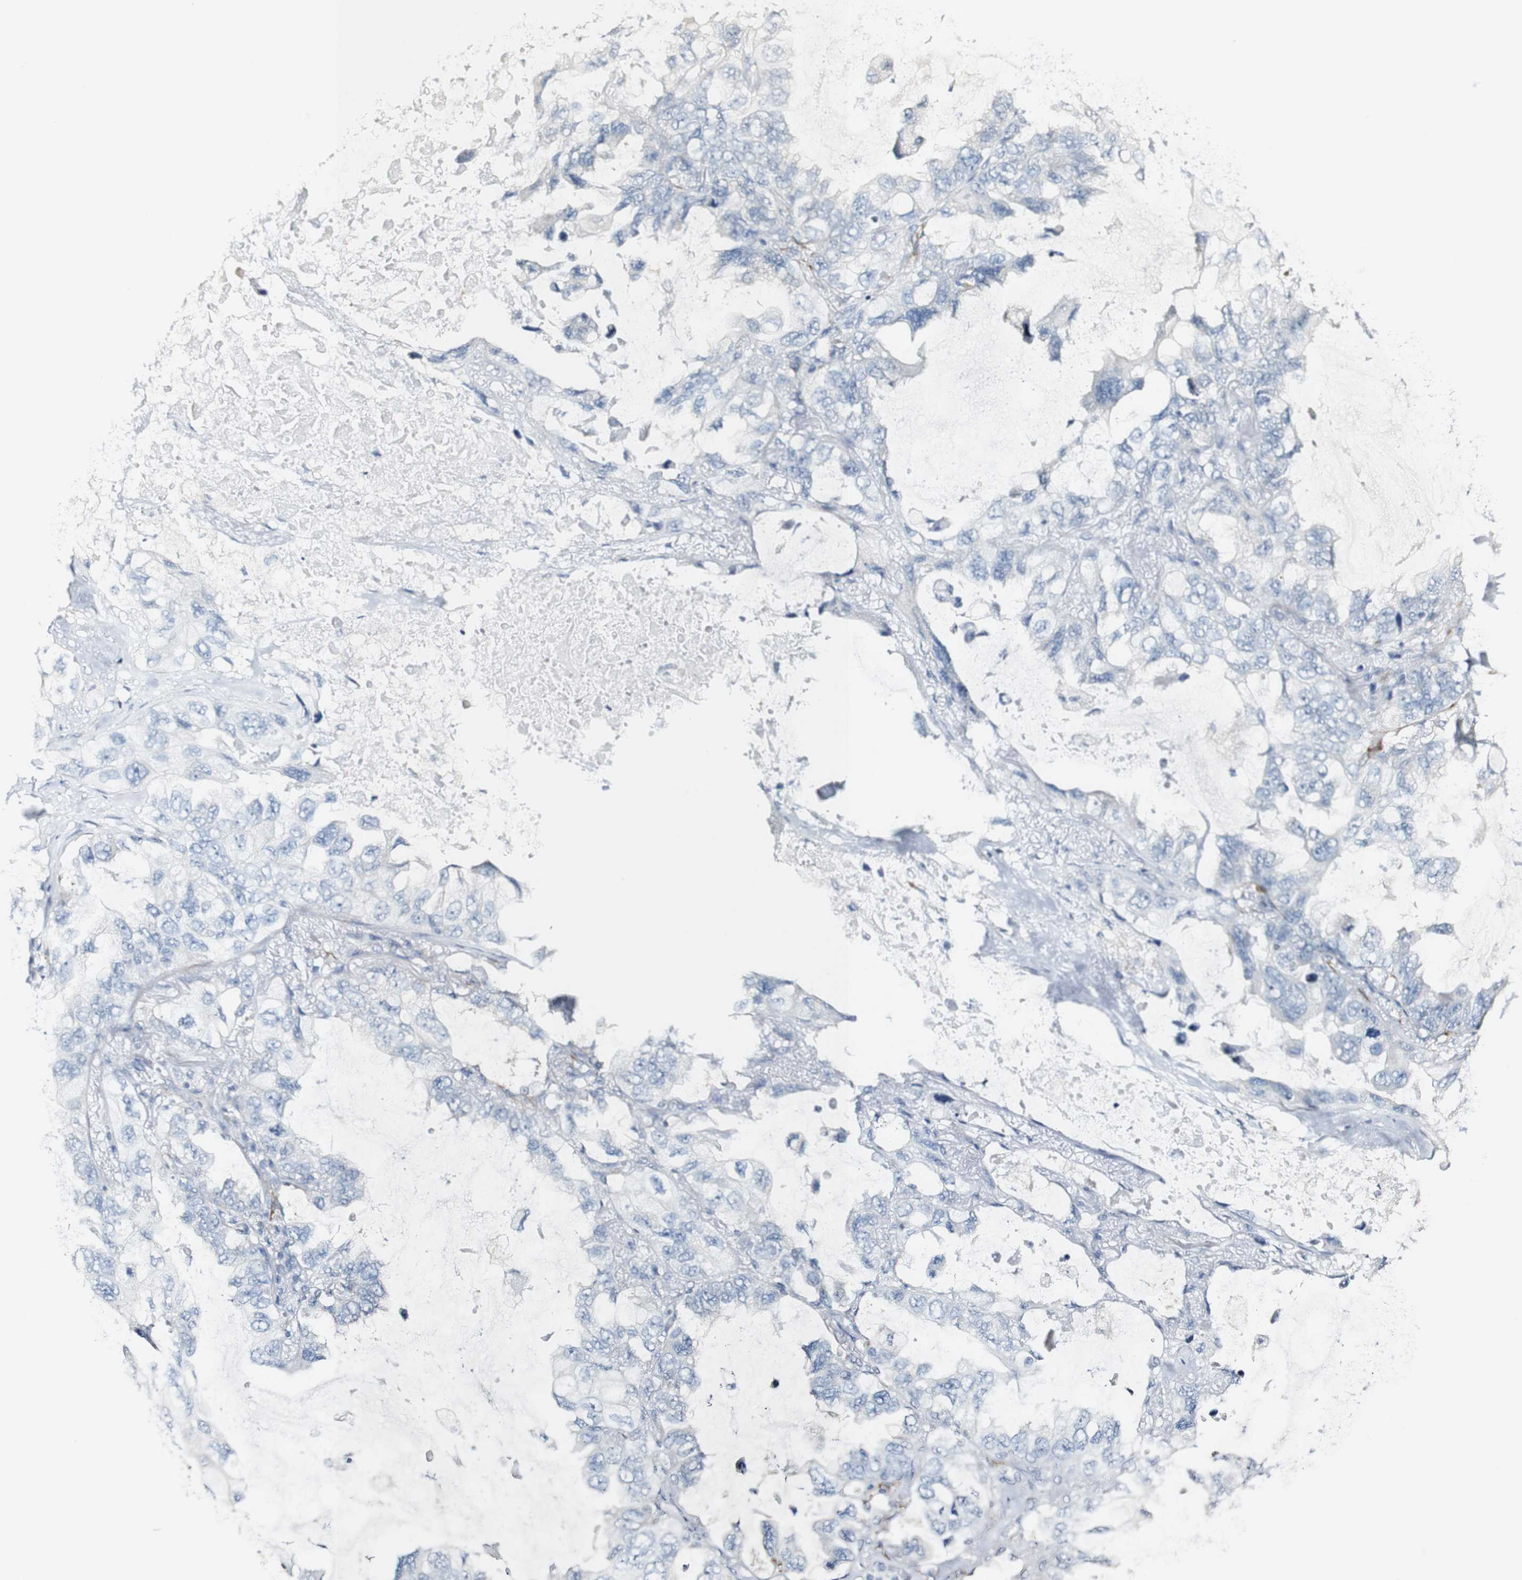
{"staining": {"intensity": "negative", "quantity": "none", "location": "none"}, "tissue": "lung cancer", "cell_type": "Tumor cells", "image_type": "cancer", "snomed": [{"axis": "morphology", "description": "Squamous cell carcinoma, NOS"}, {"axis": "topography", "description": "Lung"}], "caption": "This is a micrograph of IHC staining of lung cancer, which shows no expression in tumor cells.", "gene": "FMO3", "patient": {"sex": "female", "age": 73}}